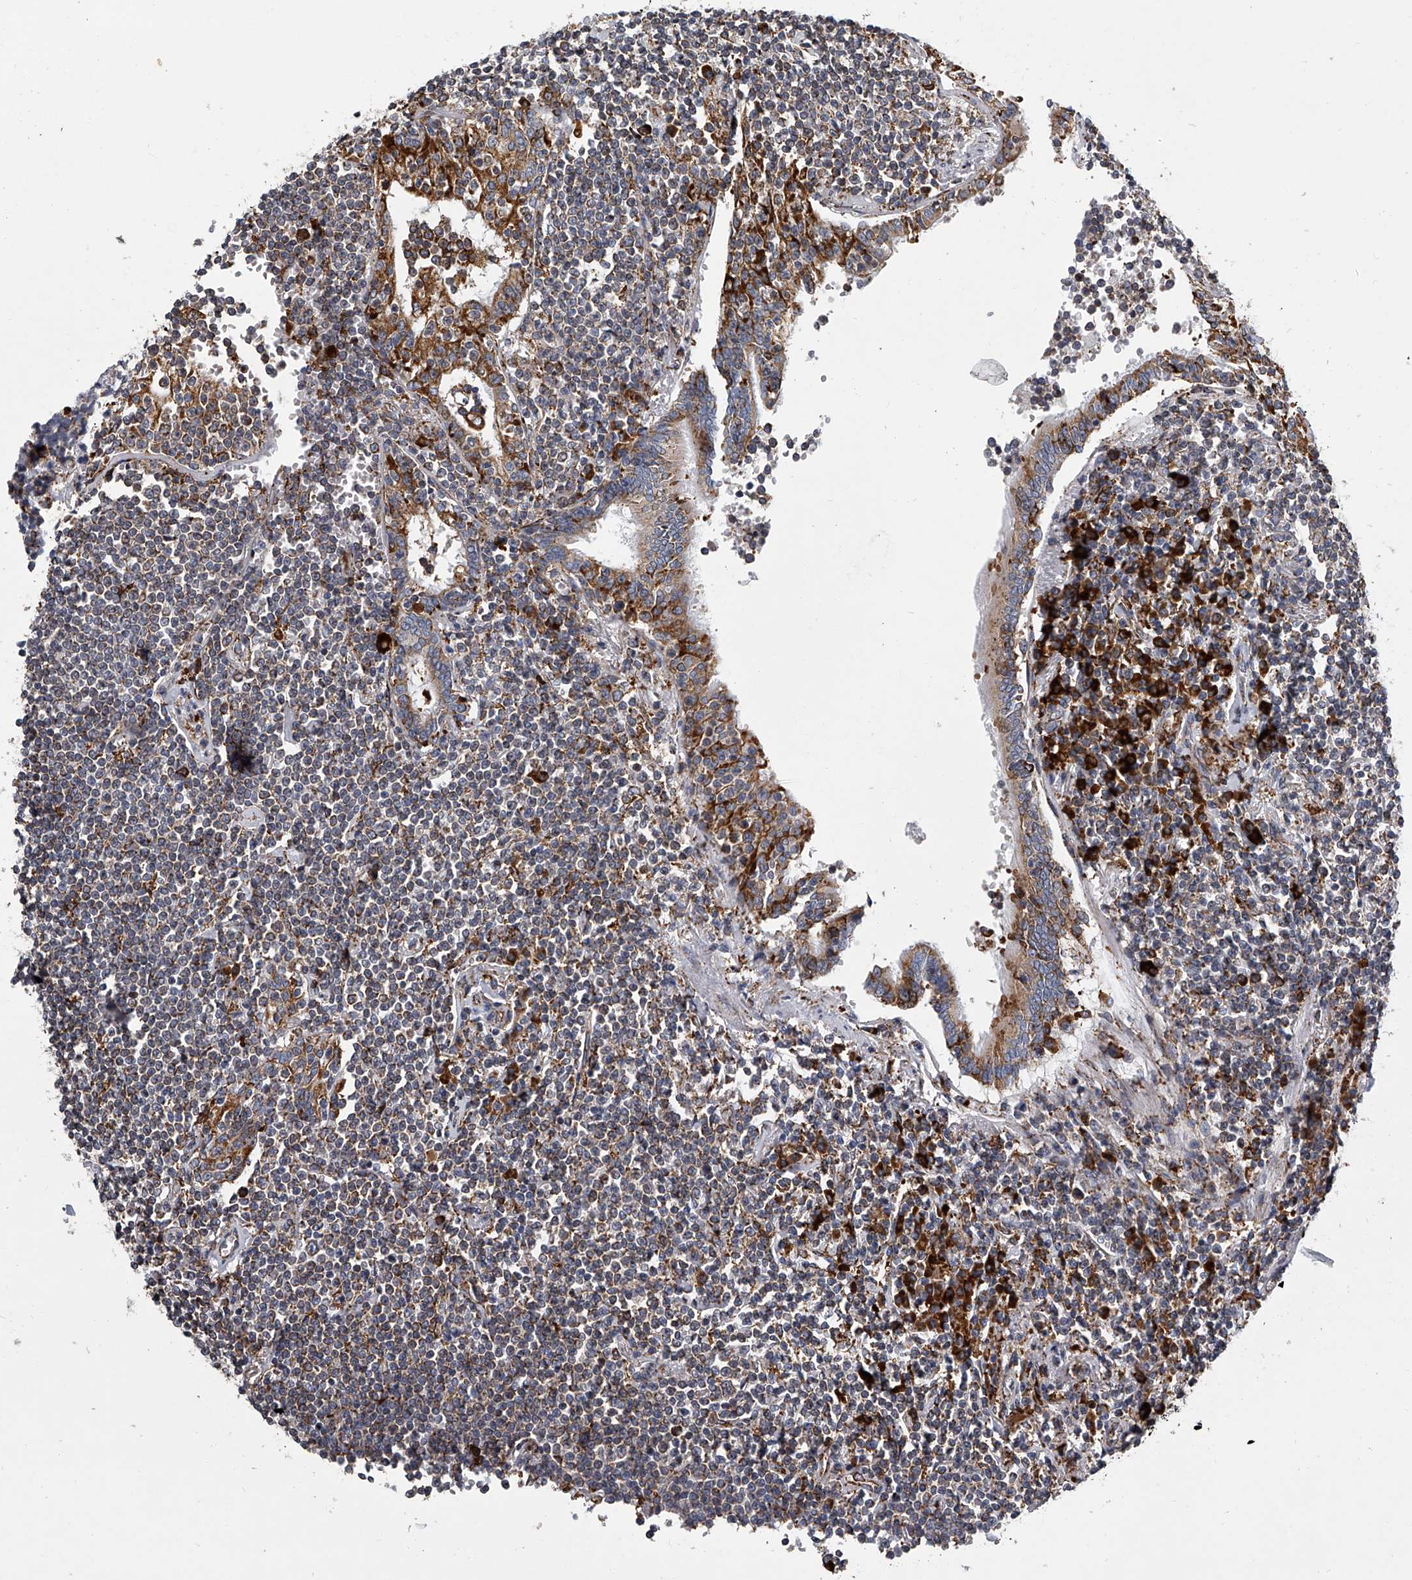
{"staining": {"intensity": "weak", "quantity": ">75%", "location": "cytoplasmic/membranous"}, "tissue": "lymphoma", "cell_type": "Tumor cells", "image_type": "cancer", "snomed": [{"axis": "morphology", "description": "Malignant lymphoma, non-Hodgkin's type, Low grade"}, {"axis": "topography", "description": "Lung"}], "caption": "Immunohistochemistry (IHC) of human malignant lymphoma, non-Hodgkin's type (low-grade) exhibits low levels of weak cytoplasmic/membranous expression in about >75% of tumor cells.", "gene": "TMEM63C", "patient": {"sex": "female", "age": 71}}